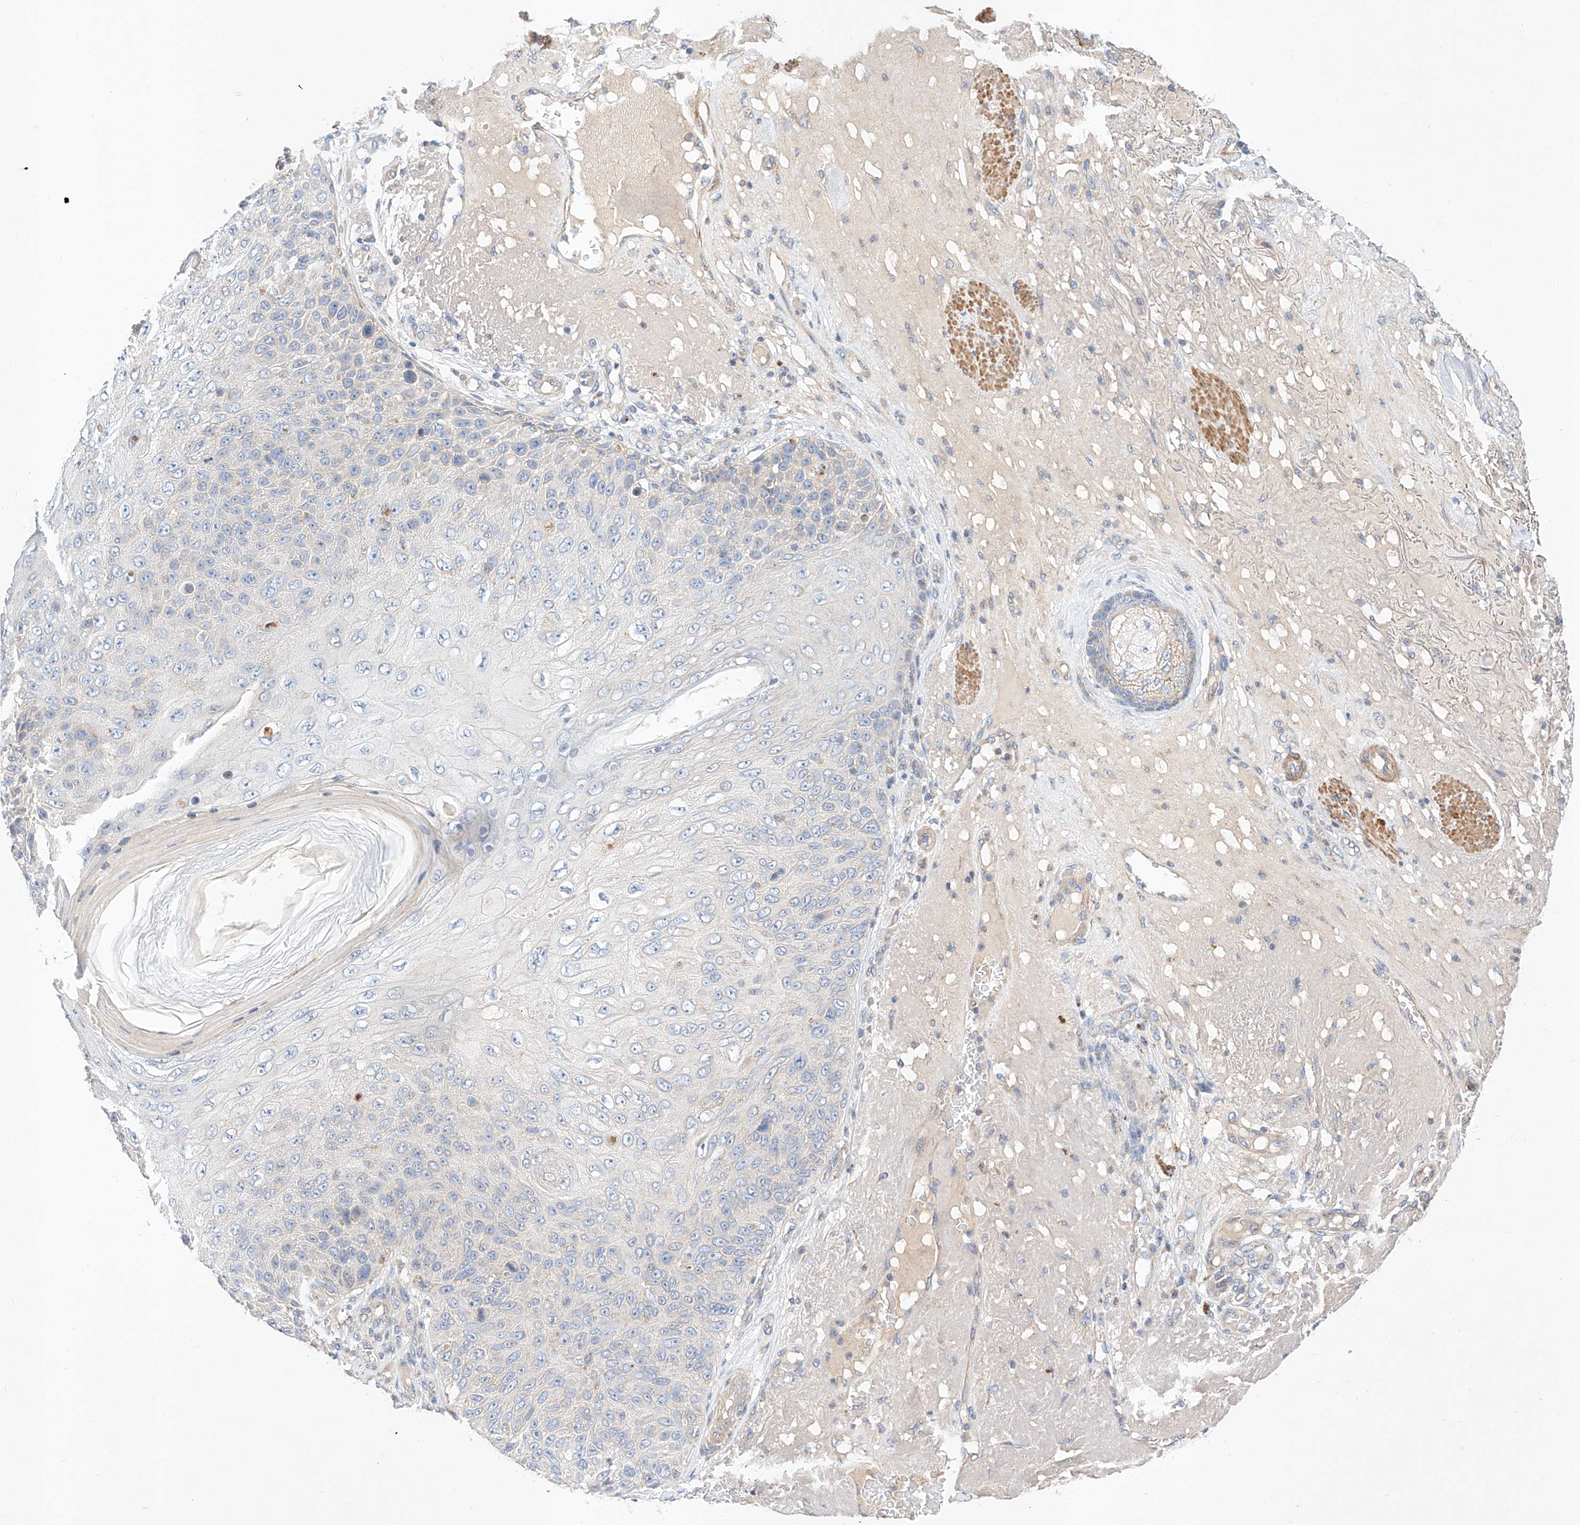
{"staining": {"intensity": "negative", "quantity": "none", "location": "none"}, "tissue": "skin cancer", "cell_type": "Tumor cells", "image_type": "cancer", "snomed": [{"axis": "morphology", "description": "Squamous cell carcinoma, NOS"}, {"axis": "topography", "description": "Skin"}], "caption": "This micrograph is of skin cancer stained with immunohistochemistry (IHC) to label a protein in brown with the nuclei are counter-stained blue. There is no positivity in tumor cells.", "gene": "C6orf118", "patient": {"sex": "female", "age": 88}}